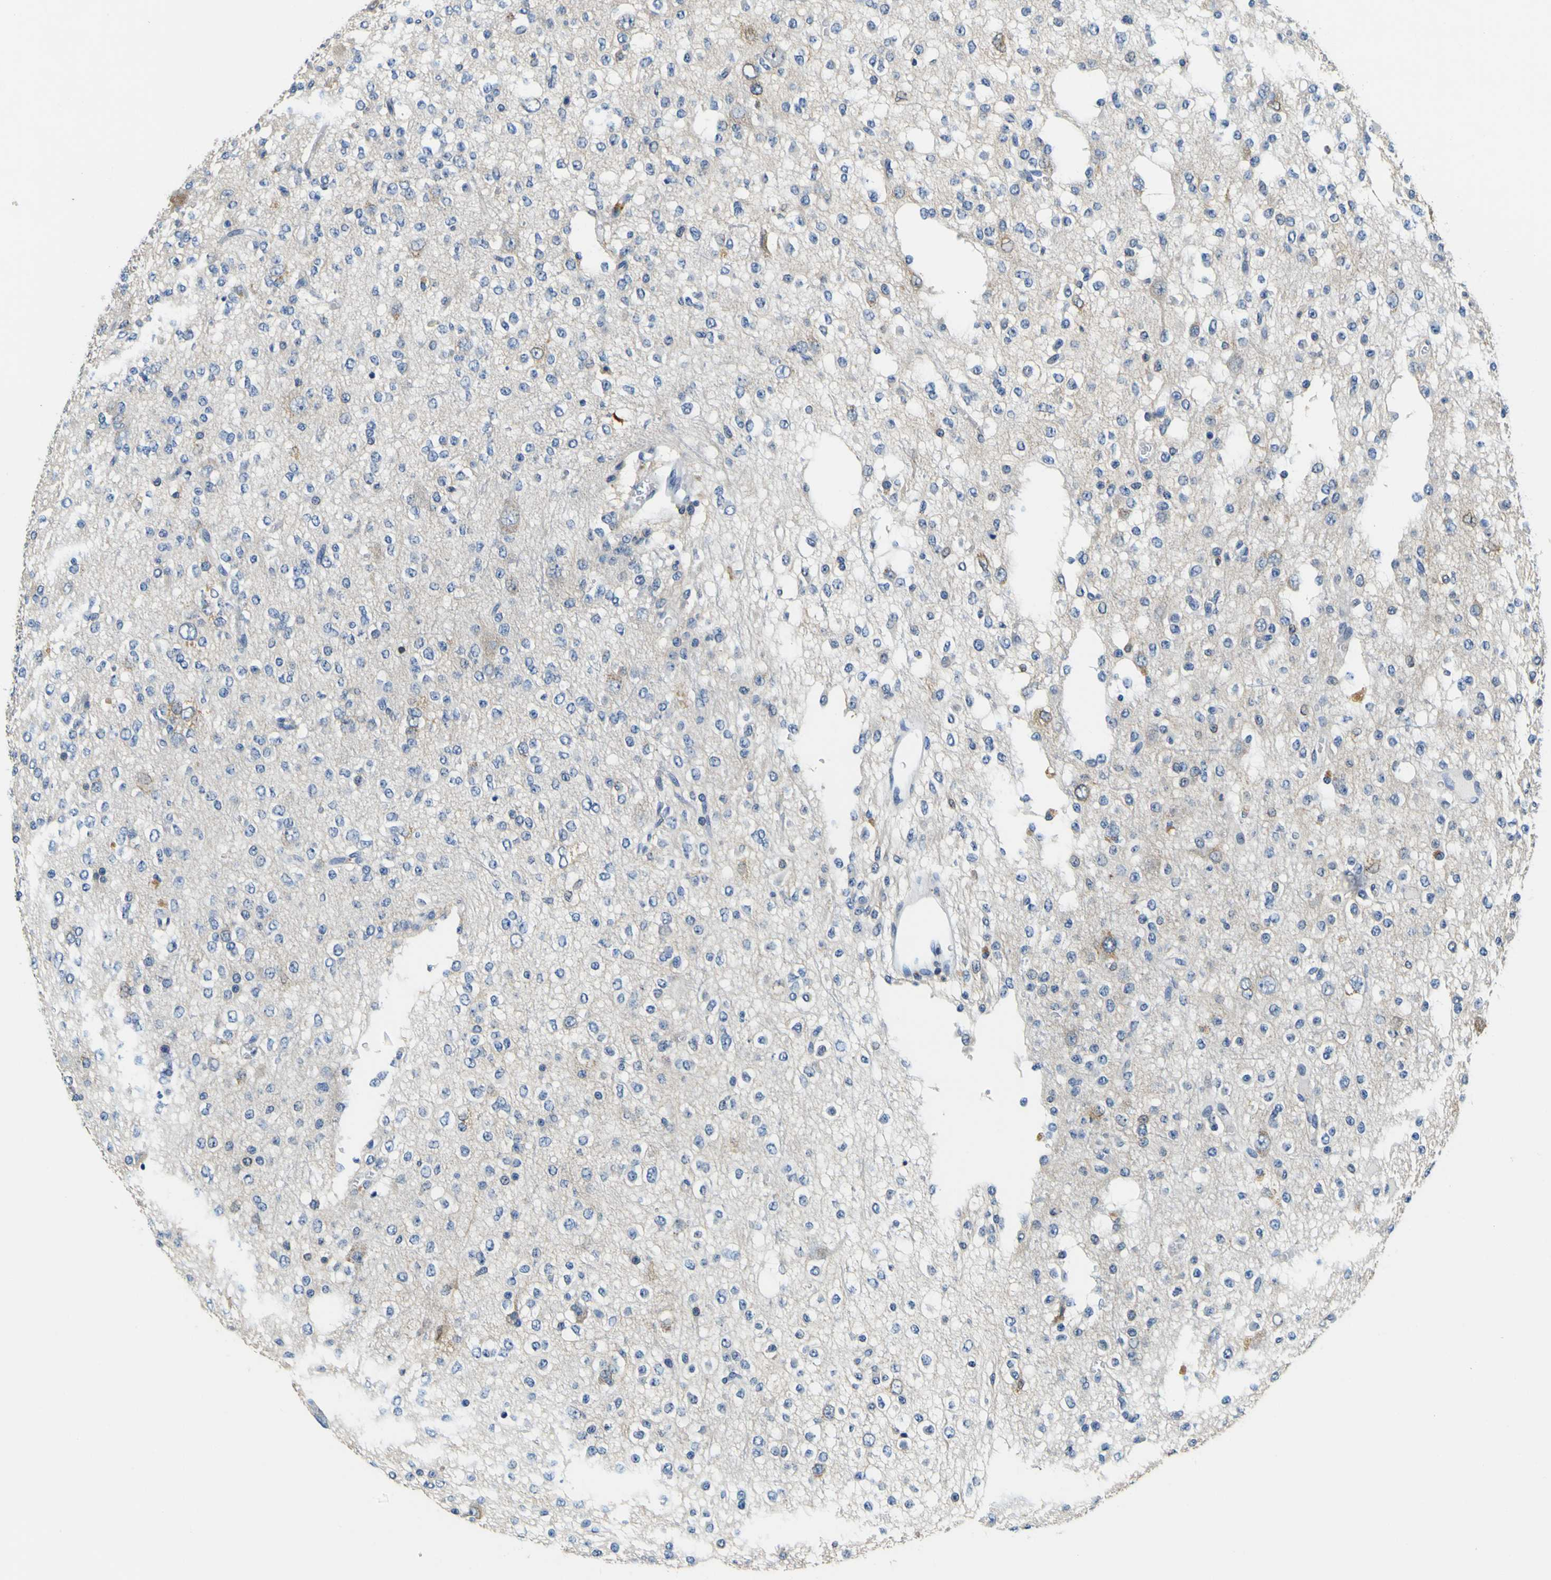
{"staining": {"intensity": "weak", "quantity": "<25%", "location": "cytoplasmic/membranous"}, "tissue": "glioma", "cell_type": "Tumor cells", "image_type": "cancer", "snomed": [{"axis": "morphology", "description": "Glioma, malignant, Low grade"}, {"axis": "topography", "description": "Brain"}], "caption": "Tumor cells show no significant protein expression in malignant glioma (low-grade).", "gene": "TNIK", "patient": {"sex": "male", "age": 38}}